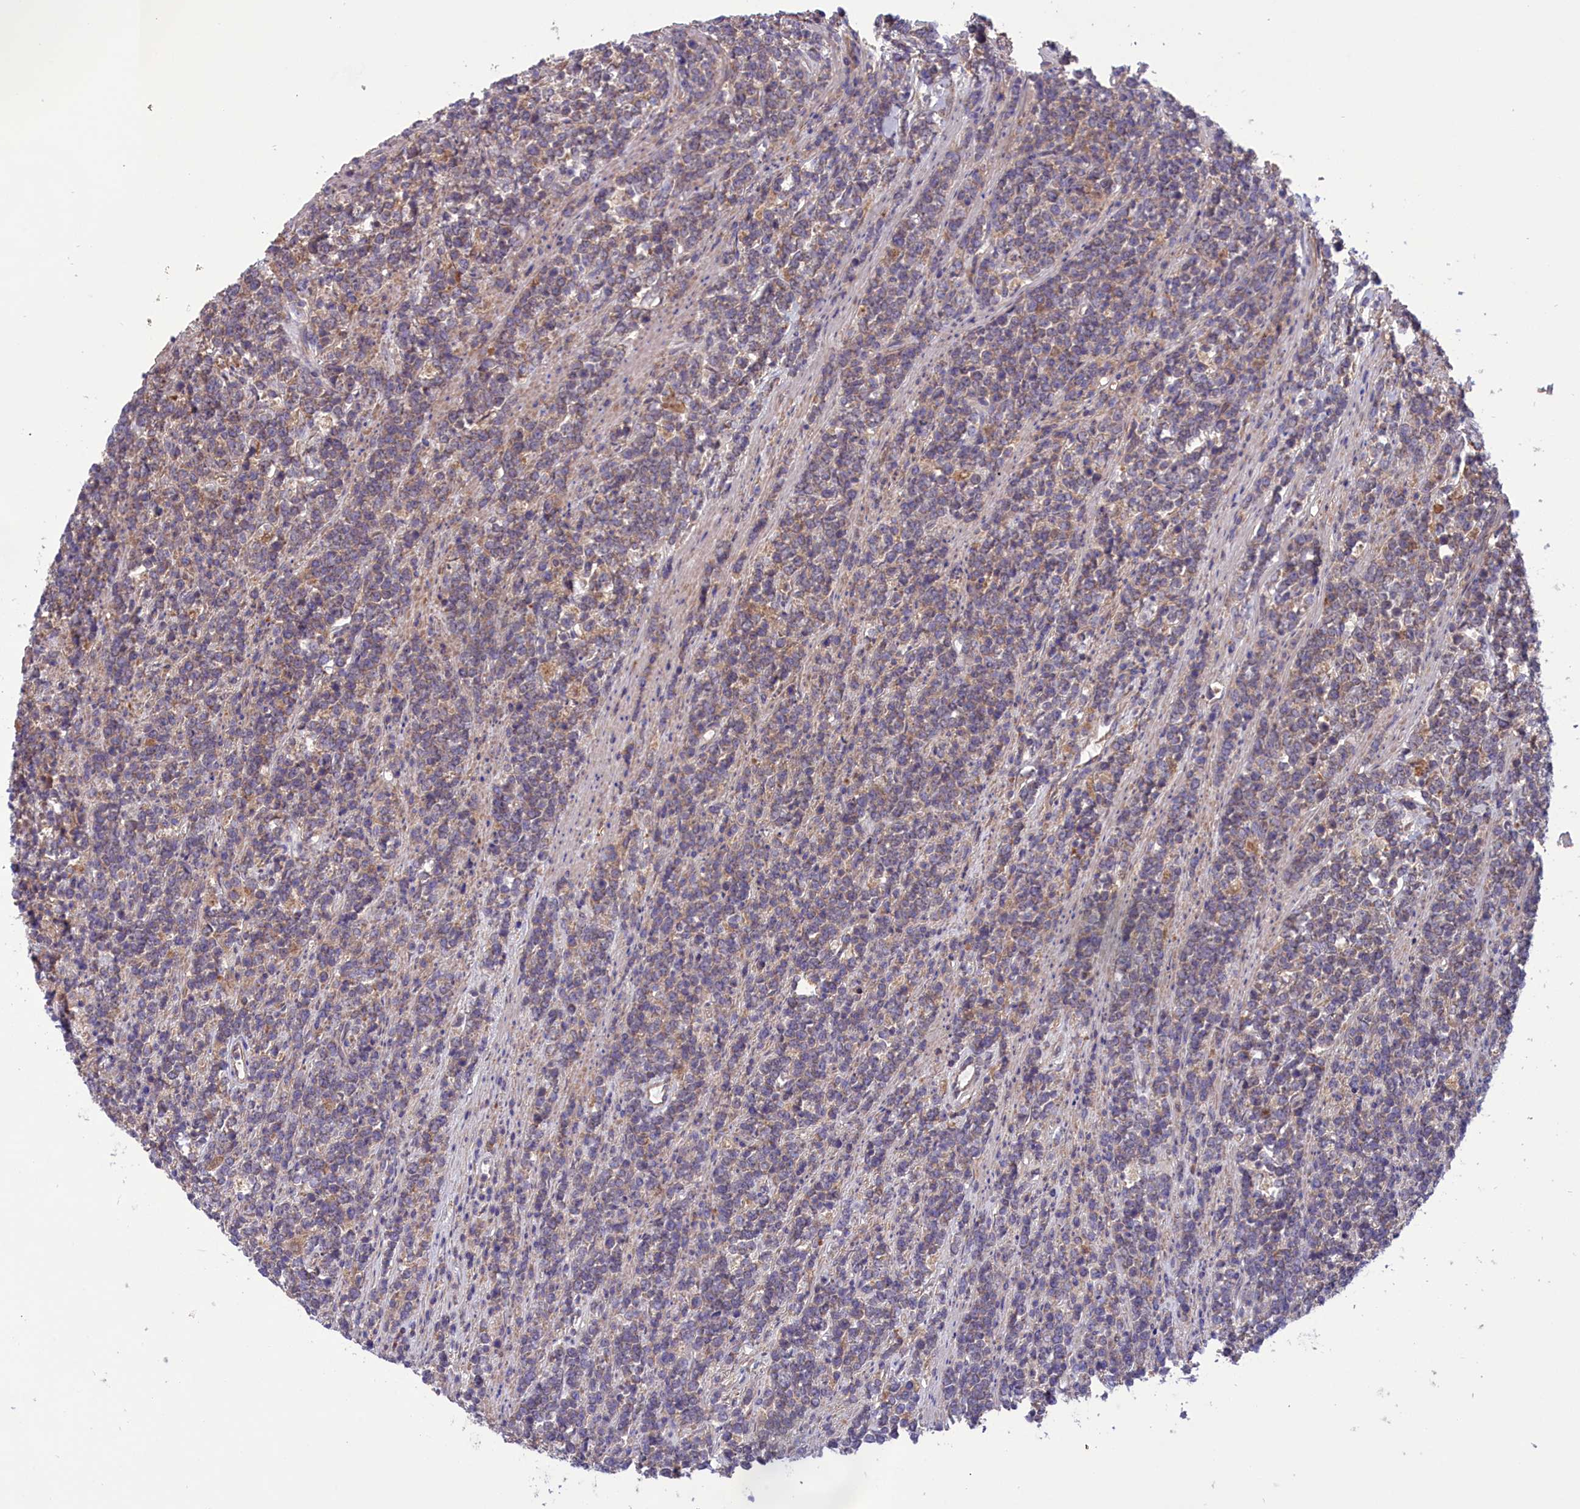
{"staining": {"intensity": "weak", "quantity": "<25%", "location": "cytoplasmic/membranous"}, "tissue": "lymphoma", "cell_type": "Tumor cells", "image_type": "cancer", "snomed": [{"axis": "morphology", "description": "Malignant lymphoma, non-Hodgkin's type, High grade"}, {"axis": "topography", "description": "Small intestine"}], "caption": "This is a image of IHC staining of lymphoma, which shows no positivity in tumor cells. (Brightfield microscopy of DAB IHC at high magnification).", "gene": "AMDHD2", "patient": {"sex": "male", "age": 8}}